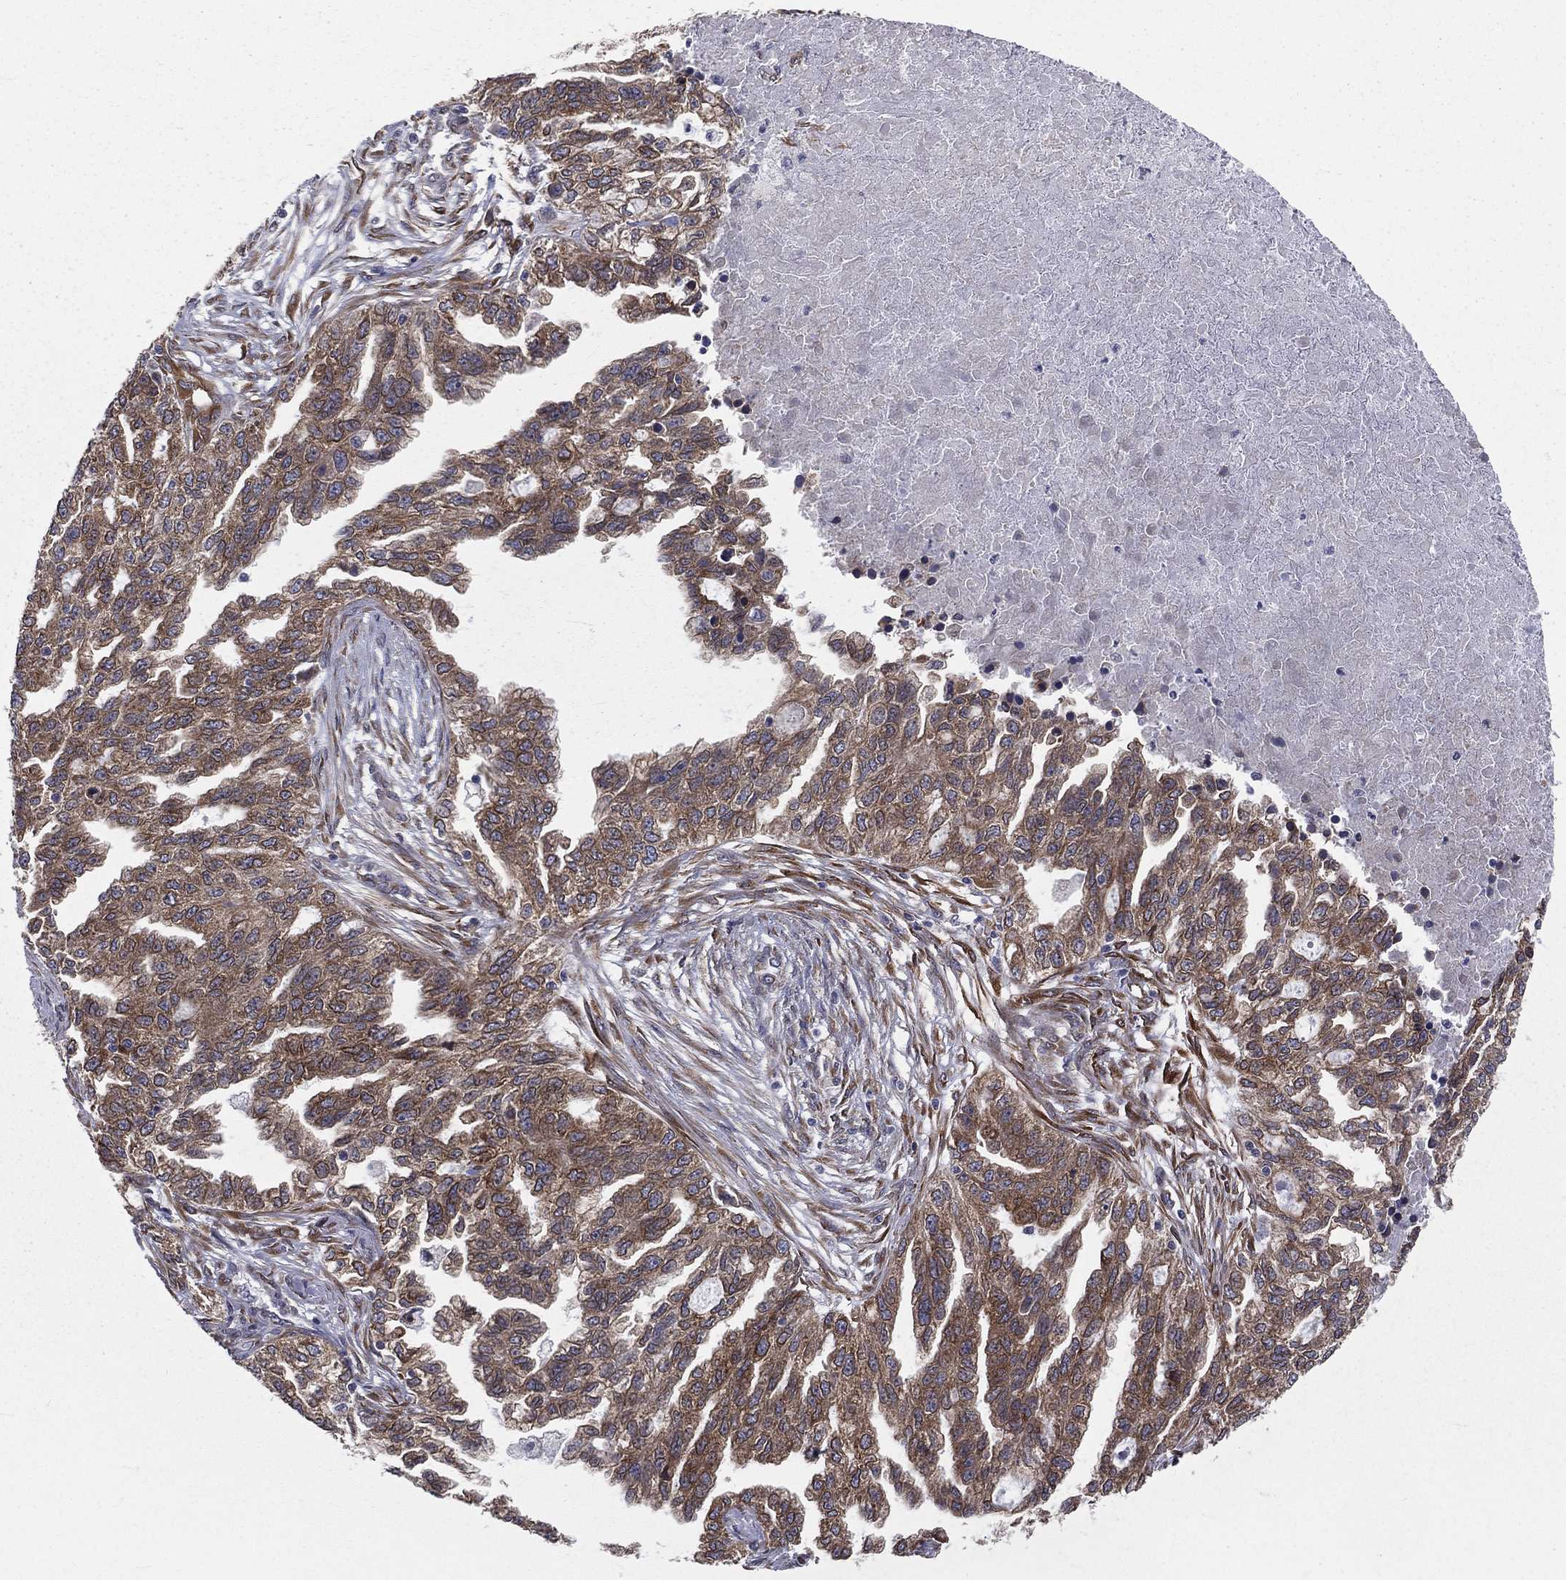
{"staining": {"intensity": "moderate", "quantity": ">75%", "location": "cytoplasmic/membranous"}, "tissue": "ovarian cancer", "cell_type": "Tumor cells", "image_type": "cancer", "snomed": [{"axis": "morphology", "description": "Cystadenocarcinoma, serous, NOS"}, {"axis": "topography", "description": "Ovary"}], "caption": "Serous cystadenocarcinoma (ovarian) stained with immunohistochemistry (IHC) displays moderate cytoplasmic/membranous positivity in approximately >75% of tumor cells.", "gene": "PGRMC1", "patient": {"sex": "female", "age": 51}}